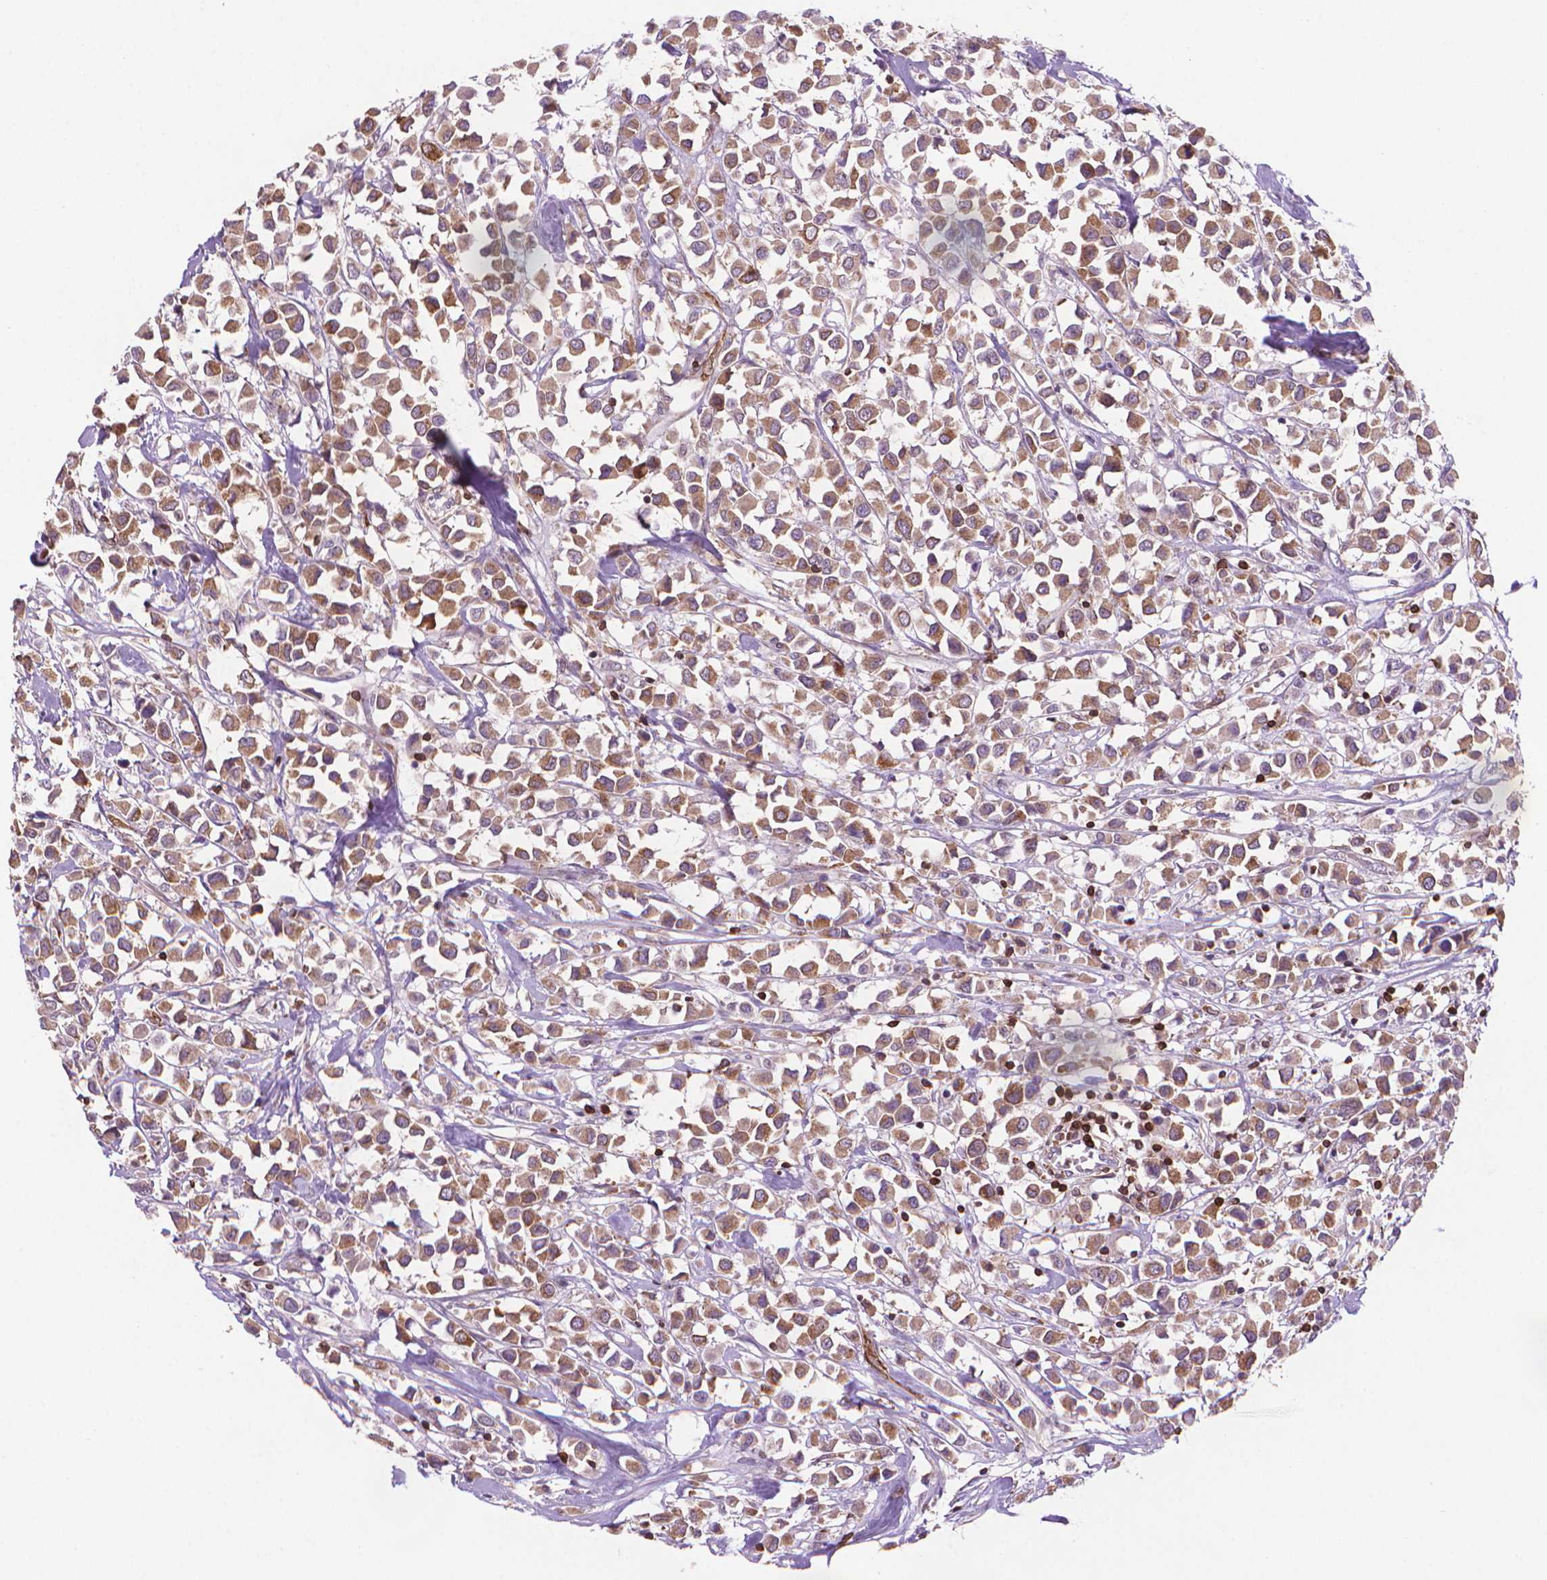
{"staining": {"intensity": "moderate", "quantity": ">75%", "location": "cytoplasmic/membranous"}, "tissue": "breast cancer", "cell_type": "Tumor cells", "image_type": "cancer", "snomed": [{"axis": "morphology", "description": "Duct carcinoma"}, {"axis": "topography", "description": "Breast"}], "caption": "Moderate cytoplasmic/membranous expression for a protein is appreciated in approximately >75% of tumor cells of breast invasive ductal carcinoma using IHC.", "gene": "BCL2", "patient": {"sex": "female", "age": 61}}